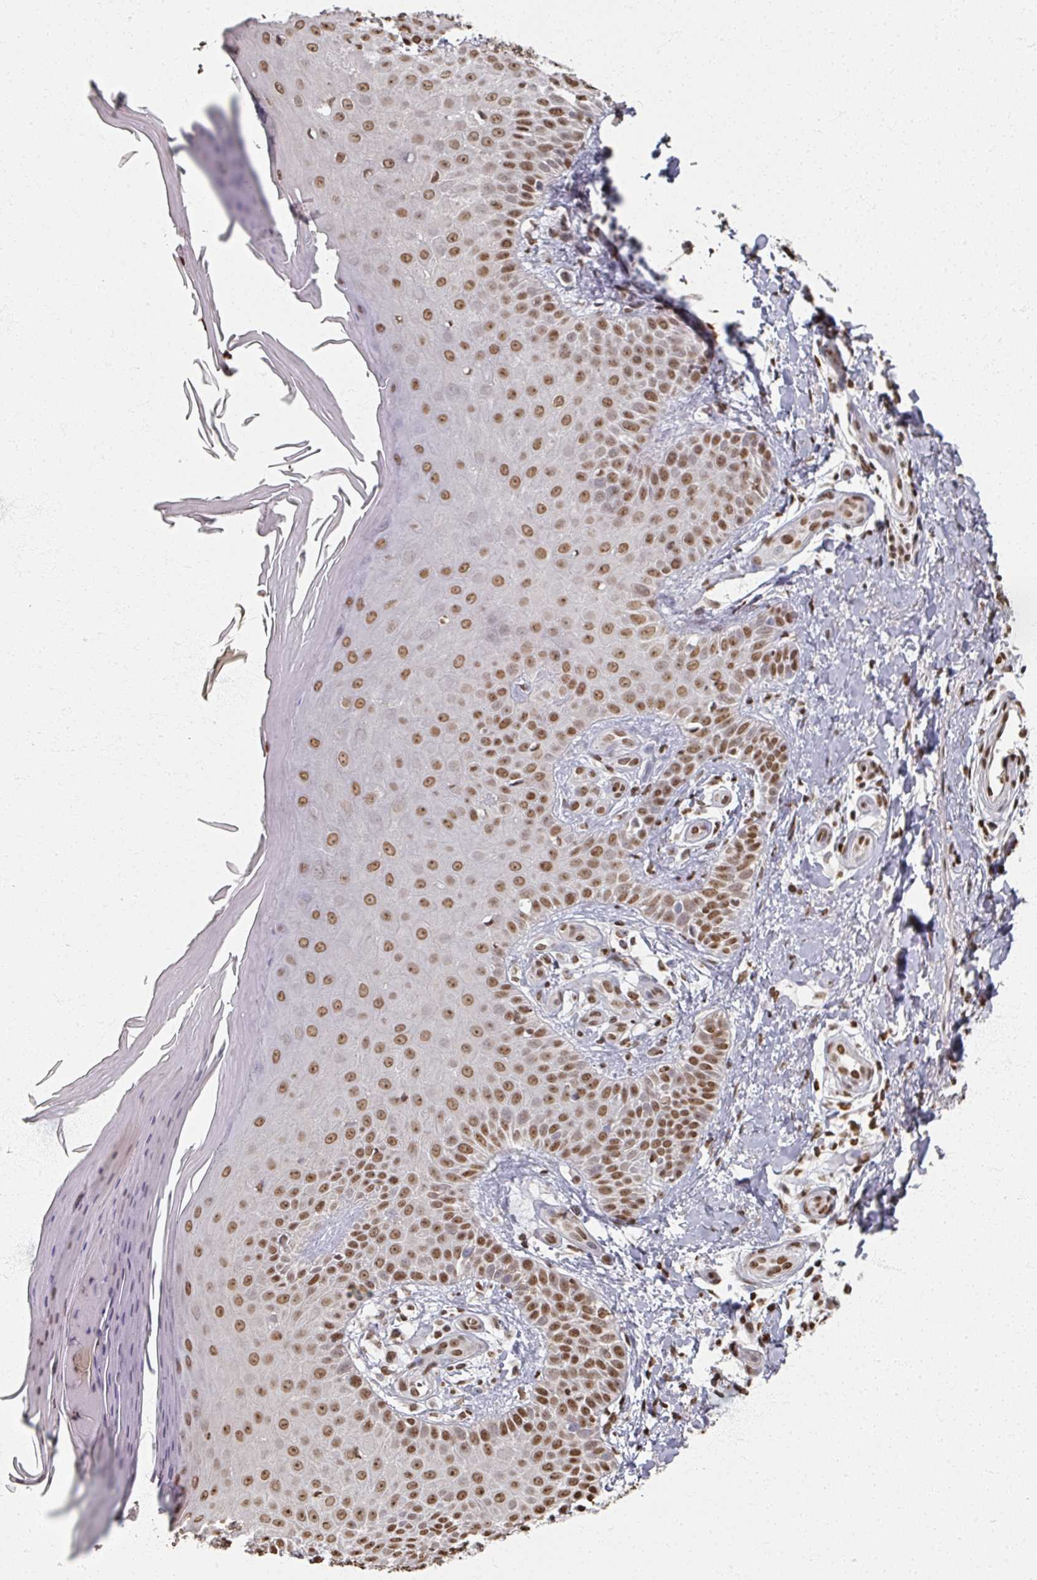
{"staining": {"intensity": "moderate", "quantity": ">75%", "location": "nuclear"}, "tissue": "skin", "cell_type": "Fibroblasts", "image_type": "normal", "snomed": [{"axis": "morphology", "description": "Normal tissue, NOS"}, {"axis": "topography", "description": "Skin"}], "caption": "Immunohistochemistry micrograph of benign human skin stained for a protein (brown), which reveals medium levels of moderate nuclear positivity in about >75% of fibroblasts.", "gene": "DCUN1D5", "patient": {"sex": "male", "age": 81}}